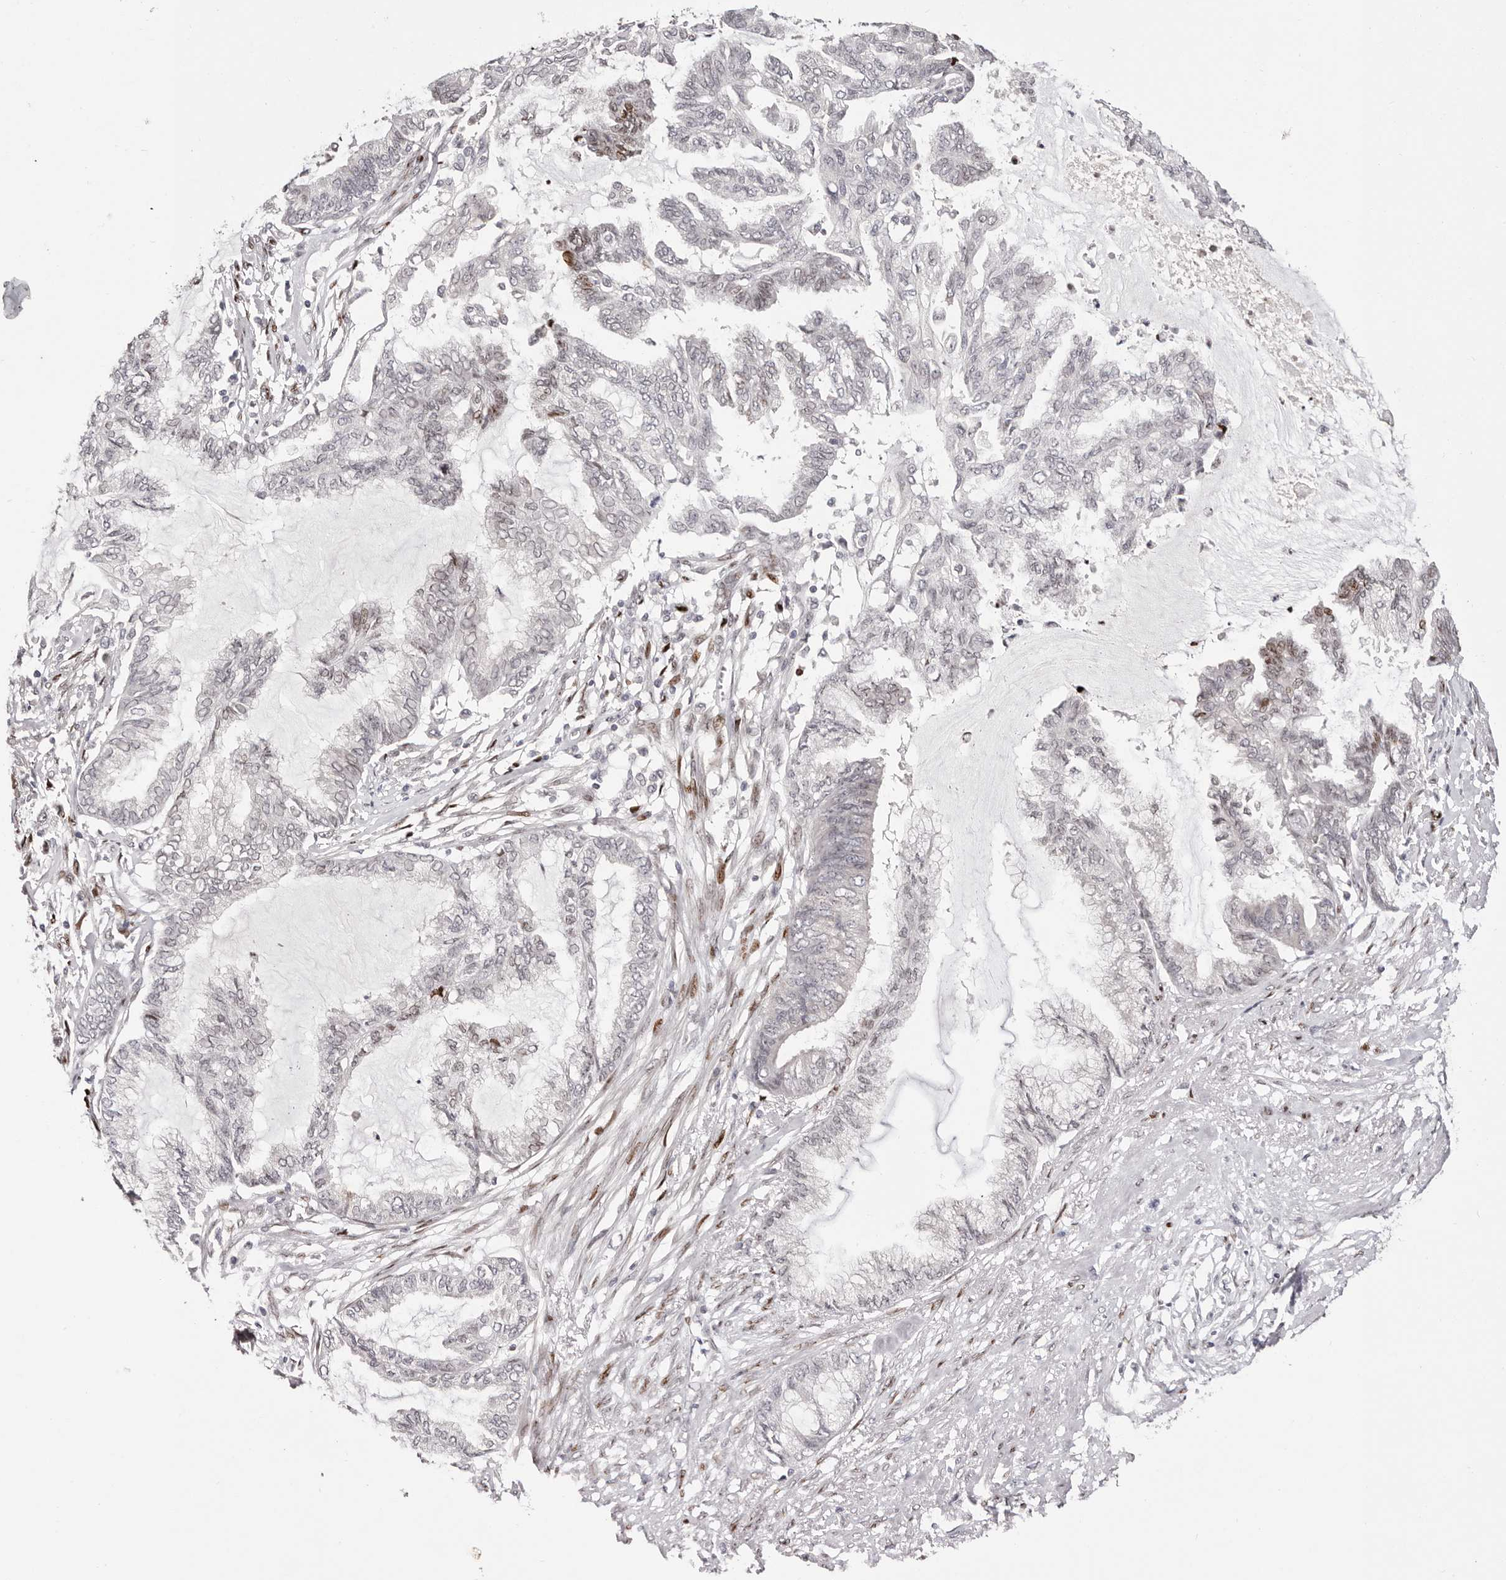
{"staining": {"intensity": "moderate", "quantity": "<25%", "location": "nuclear"}, "tissue": "endometrial cancer", "cell_type": "Tumor cells", "image_type": "cancer", "snomed": [{"axis": "morphology", "description": "Adenocarcinoma, NOS"}, {"axis": "topography", "description": "Endometrium"}], "caption": "Immunohistochemical staining of human adenocarcinoma (endometrial) shows low levels of moderate nuclear protein staining in about <25% of tumor cells. (DAB (3,3'-diaminobenzidine) IHC, brown staining for protein, blue staining for nuclei).", "gene": "NUP153", "patient": {"sex": "female", "age": 86}}